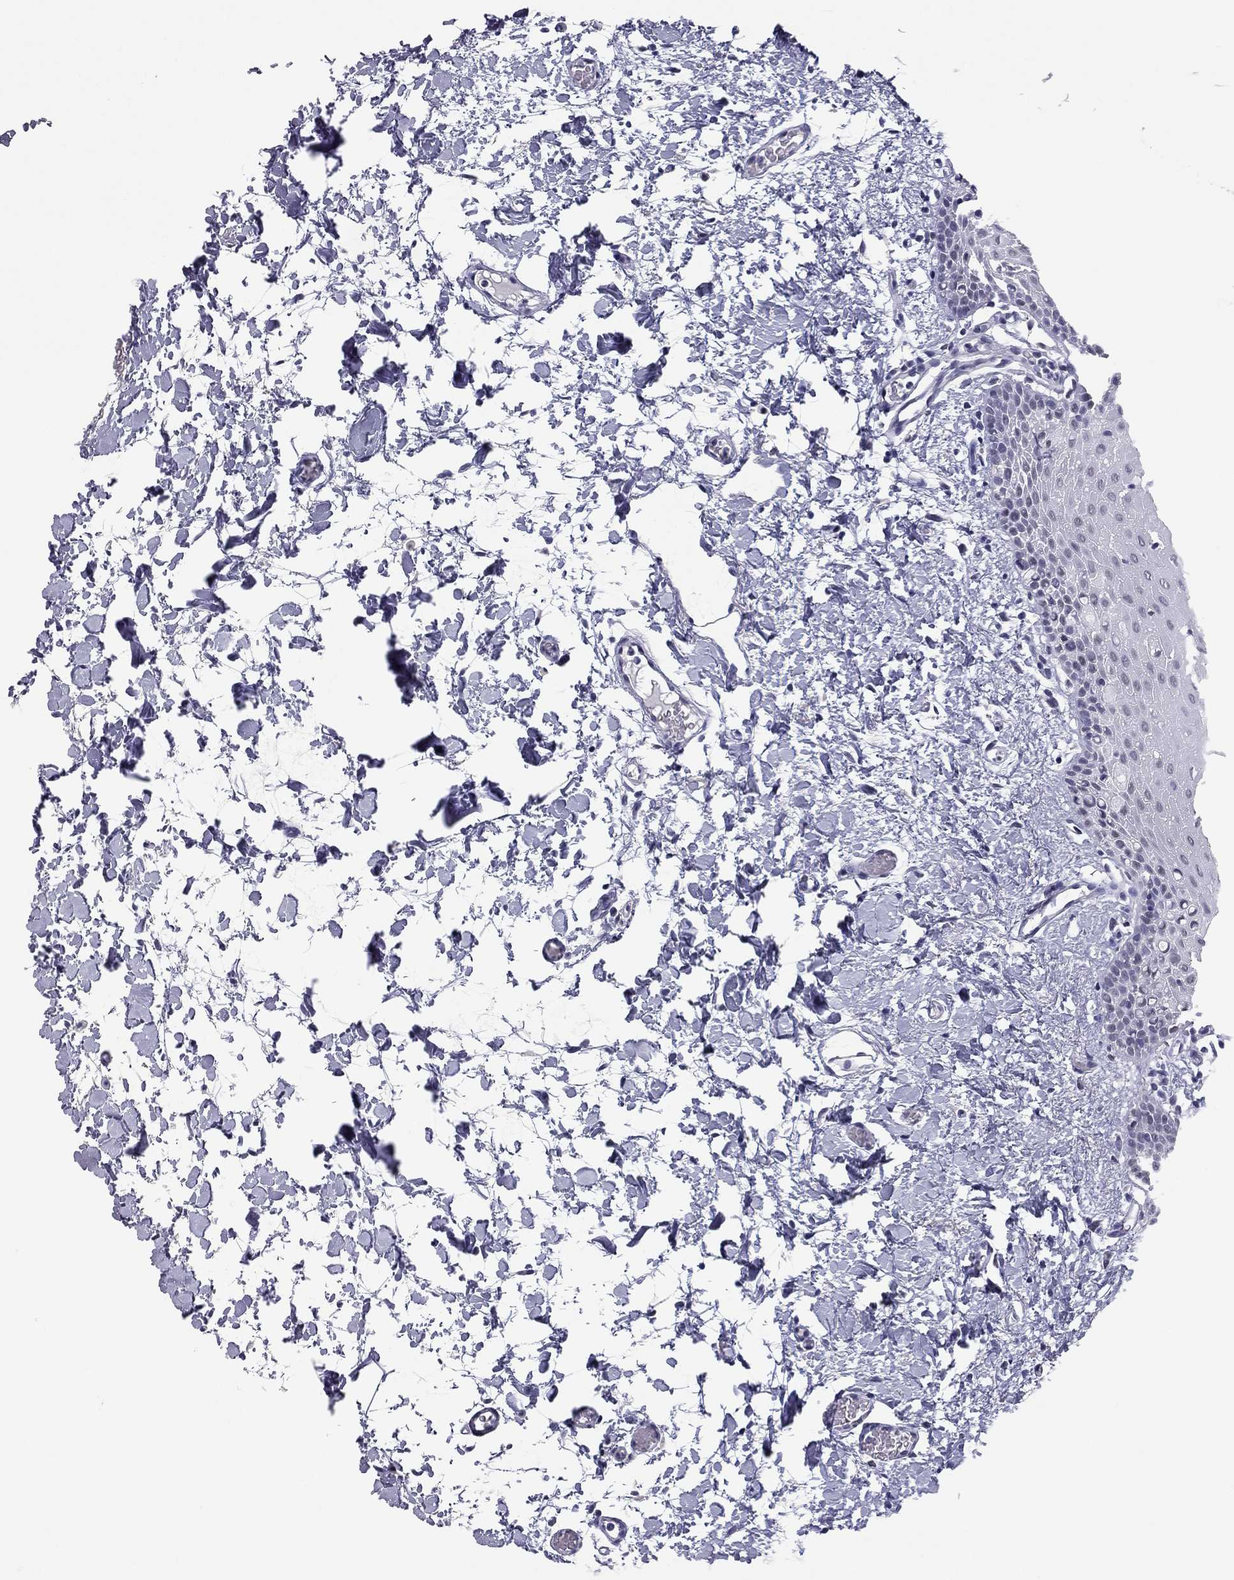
{"staining": {"intensity": "negative", "quantity": "none", "location": "none"}, "tissue": "oral mucosa", "cell_type": "Squamous epithelial cells", "image_type": "normal", "snomed": [{"axis": "morphology", "description": "Normal tissue, NOS"}, {"axis": "topography", "description": "Oral tissue"}], "caption": "Squamous epithelial cells show no significant expression in unremarkable oral mucosa. (Brightfield microscopy of DAB (3,3'-diaminobenzidine) IHC at high magnification).", "gene": "DOT1L", "patient": {"sex": "male", "age": 81}}